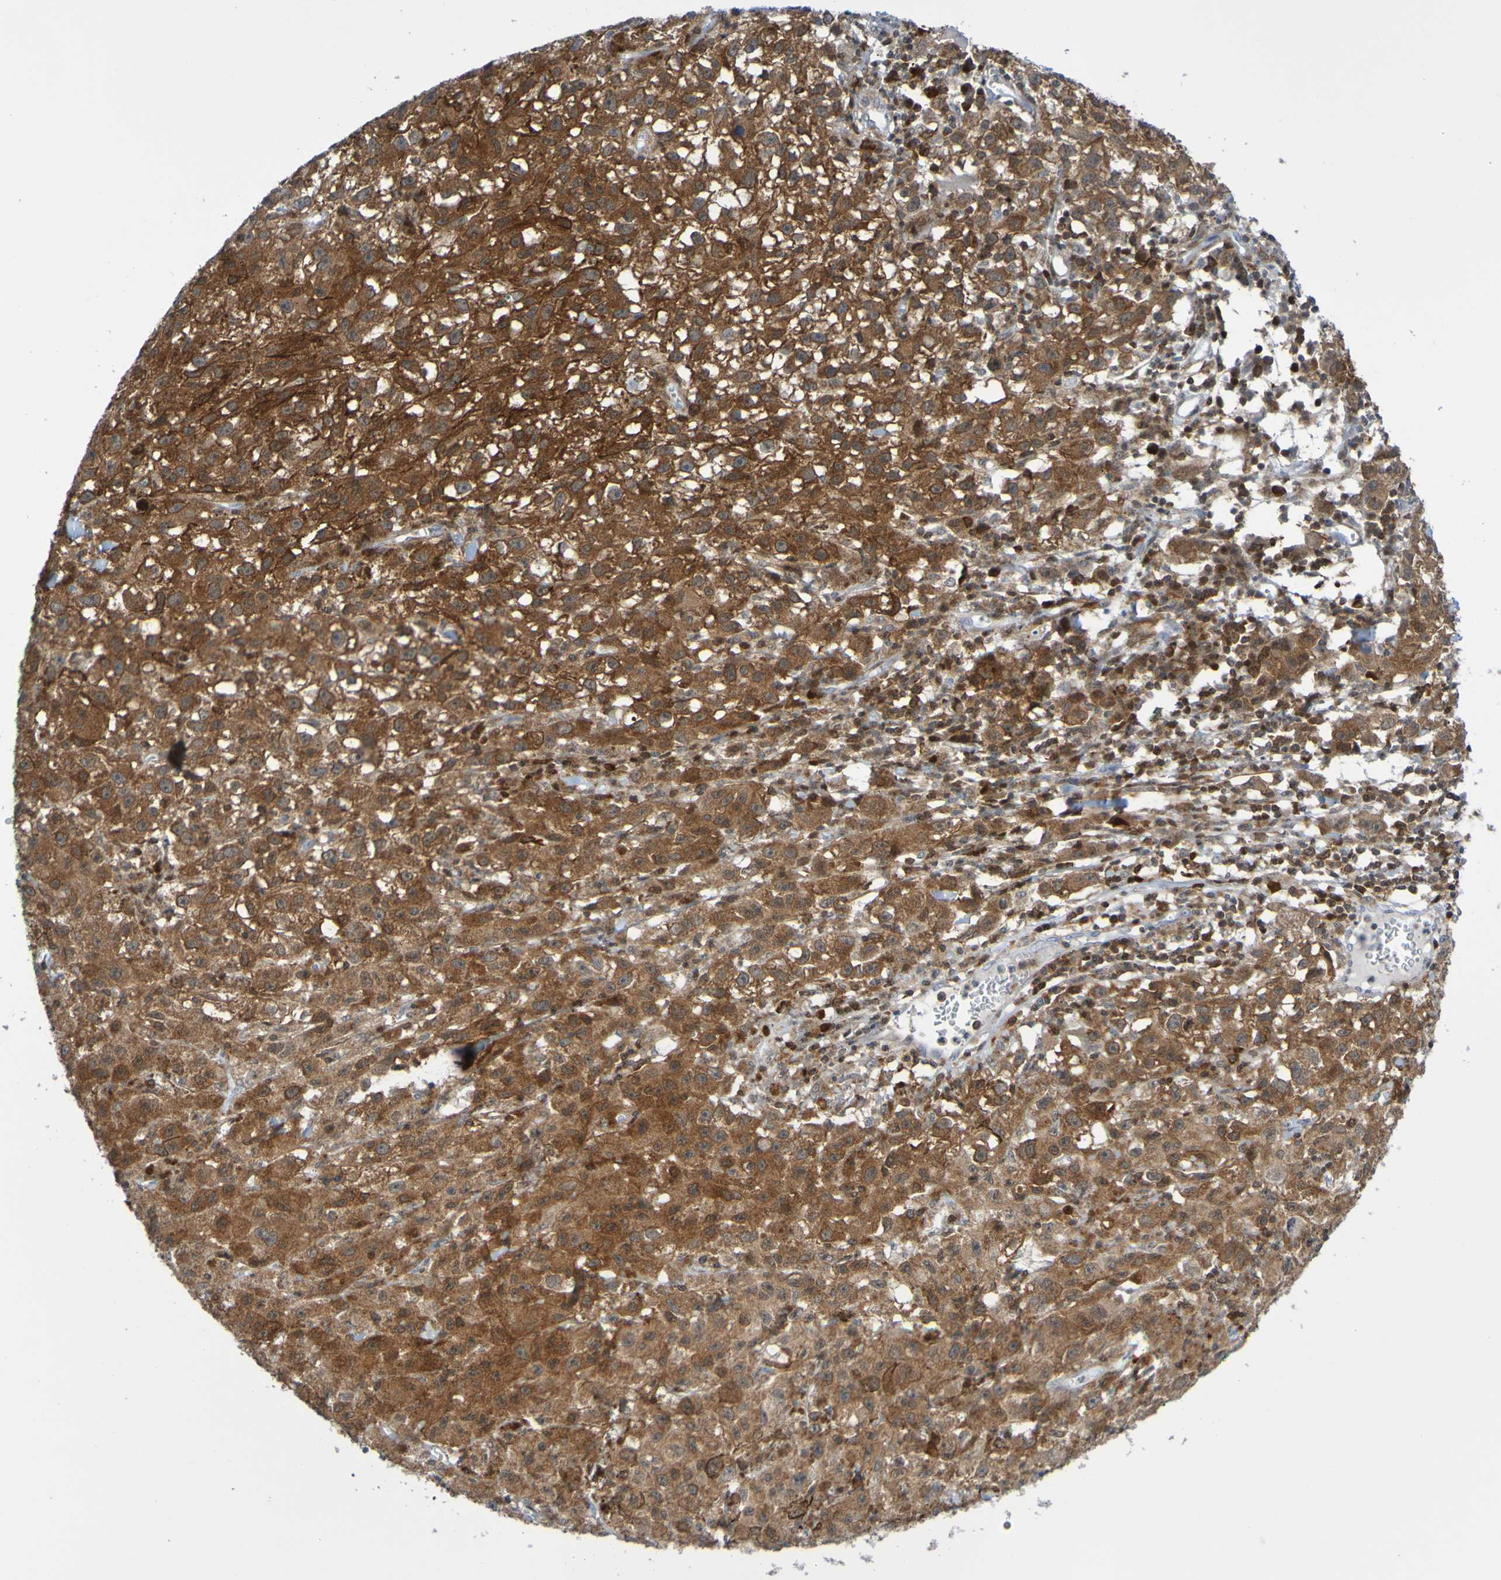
{"staining": {"intensity": "strong", "quantity": ">75%", "location": "cytoplasmic/membranous"}, "tissue": "melanoma", "cell_type": "Tumor cells", "image_type": "cancer", "snomed": [{"axis": "morphology", "description": "Malignant melanoma, NOS"}, {"axis": "topography", "description": "Skin"}], "caption": "Protein expression analysis of melanoma exhibits strong cytoplasmic/membranous expression in approximately >75% of tumor cells. Using DAB (3,3'-diaminobenzidine) (brown) and hematoxylin (blue) stains, captured at high magnification using brightfield microscopy.", "gene": "ATIC", "patient": {"sex": "female", "age": 104}}